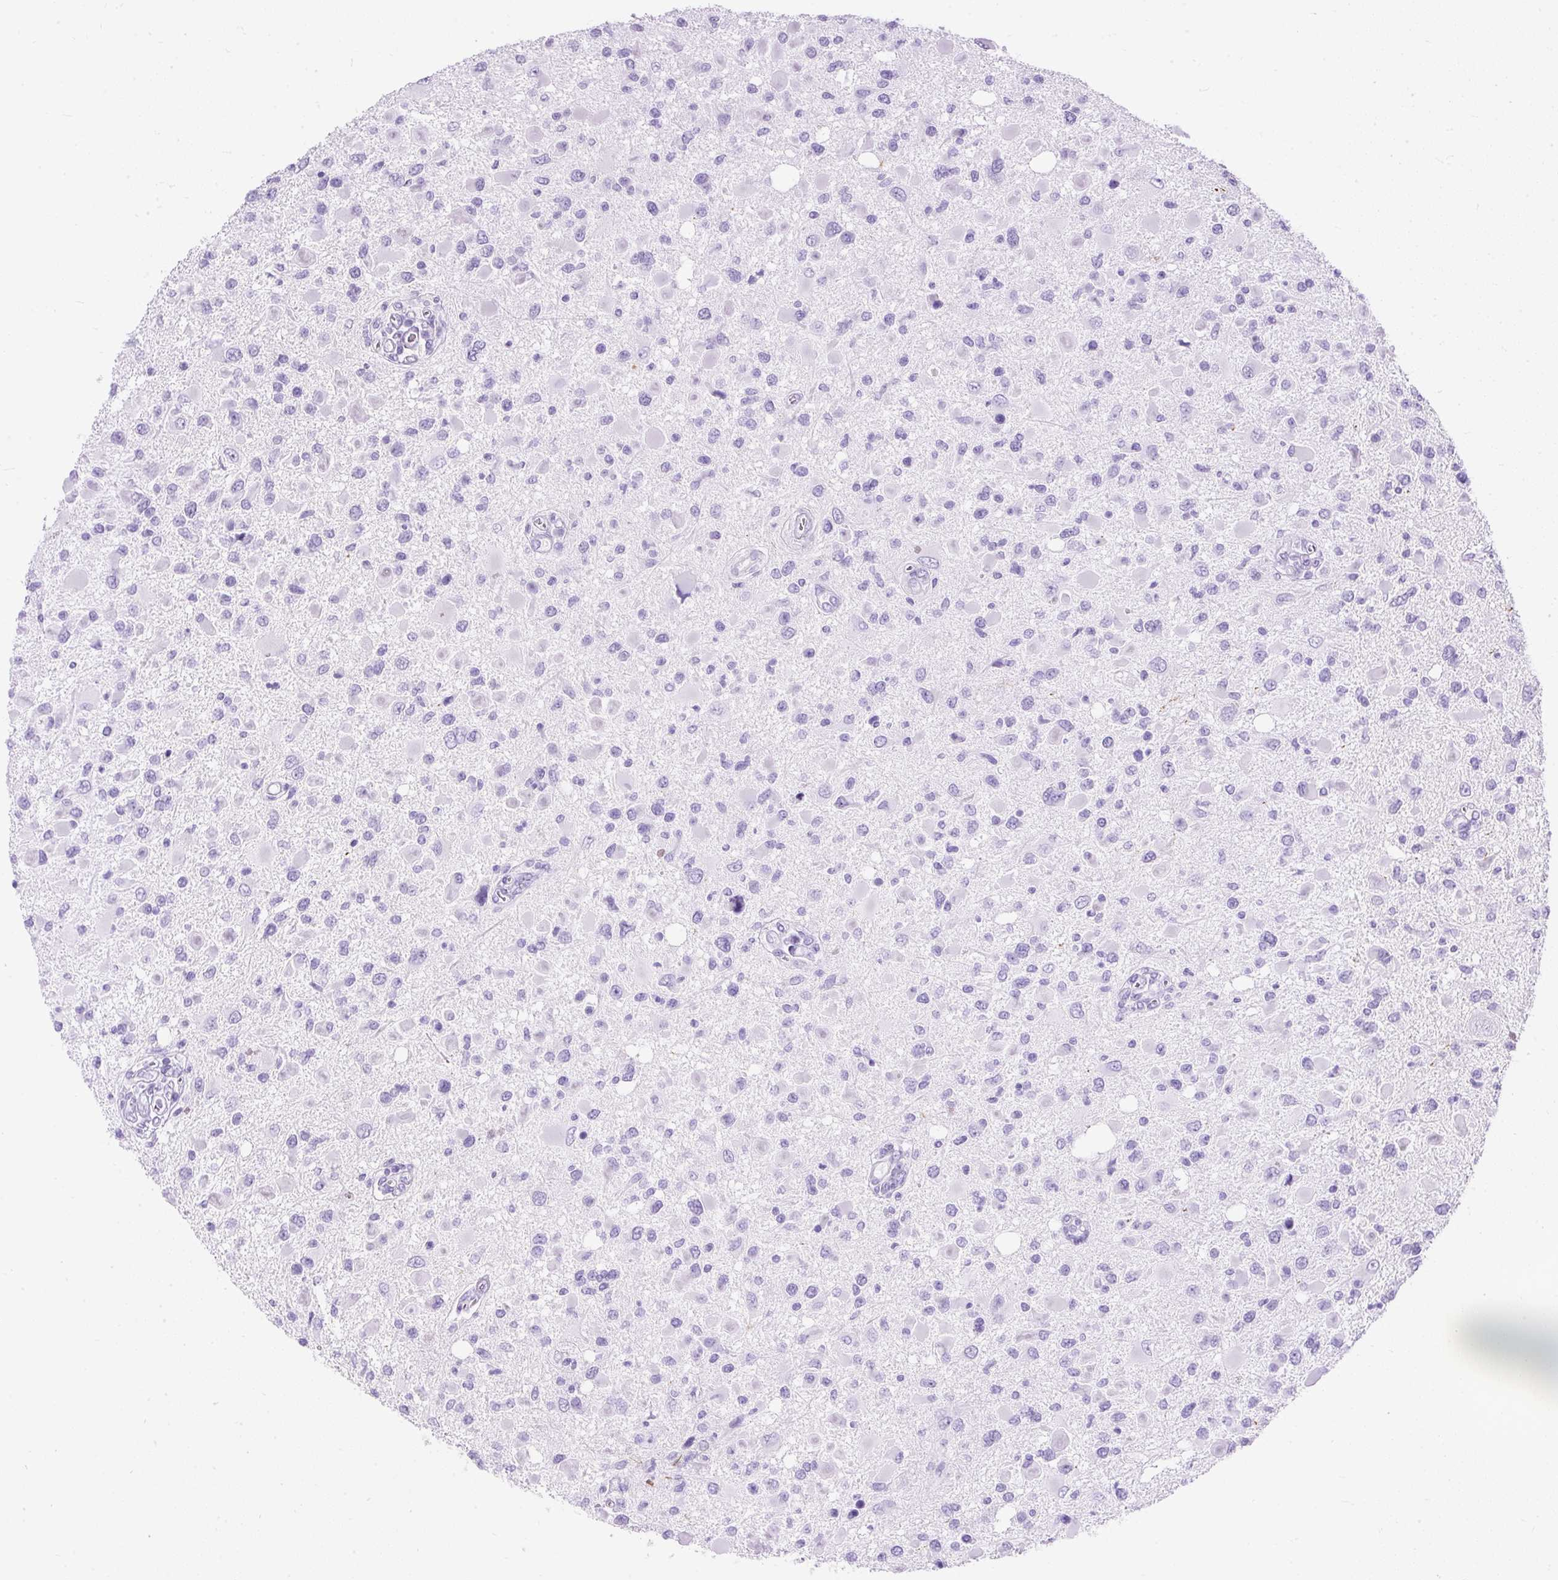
{"staining": {"intensity": "negative", "quantity": "none", "location": "none"}, "tissue": "glioma", "cell_type": "Tumor cells", "image_type": "cancer", "snomed": [{"axis": "morphology", "description": "Glioma, malignant, High grade"}, {"axis": "topography", "description": "Brain"}], "caption": "An IHC micrograph of glioma is shown. There is no staining in tumor cells of glioma.", "gene": "PVALB", "patient": {"sex": "male", "age": 53}}